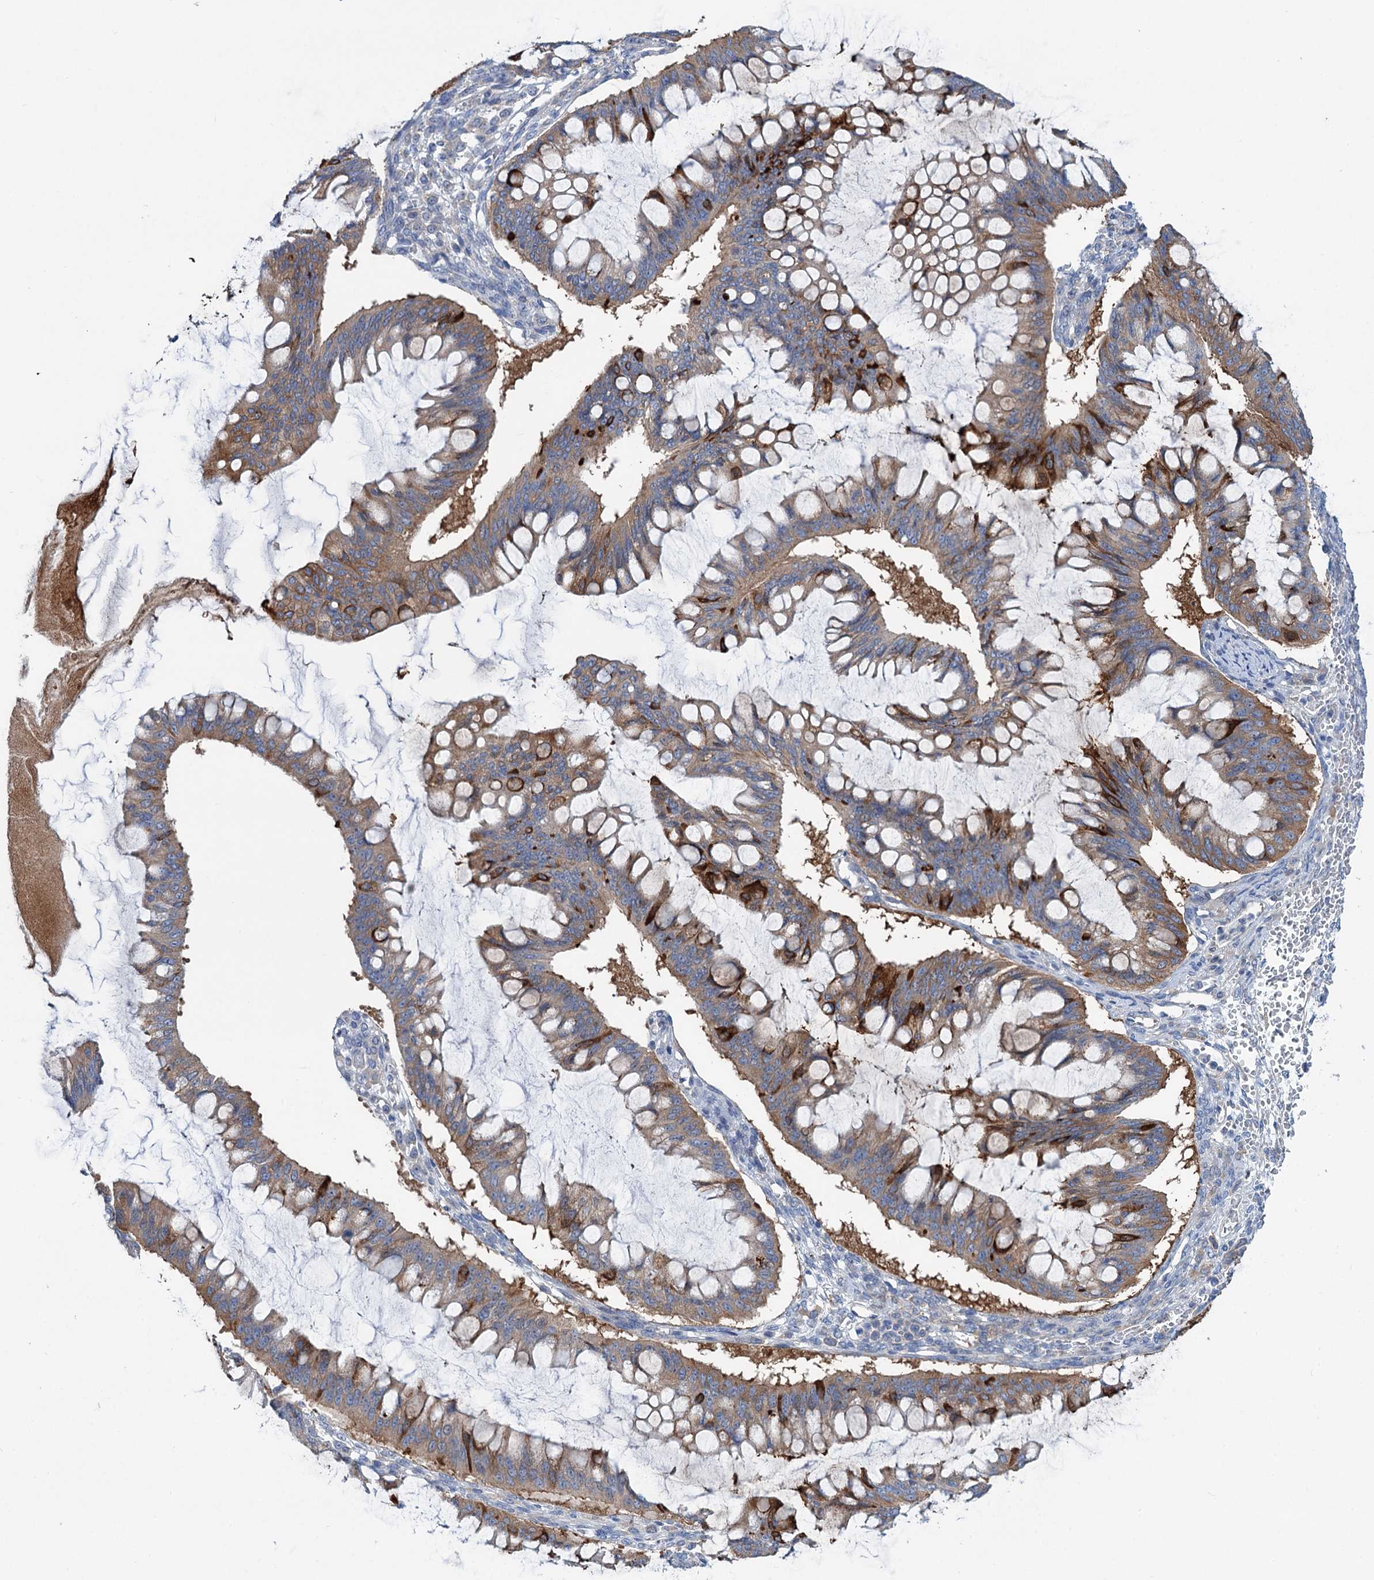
{"staining": {"intensity": "strong", "quantity": "25%-75%", "location": "cytoplasmic/membranous"}, "tissue": "ovarian cancer", "cell_type": "Tumor cells", "image_type": "cancer", "snomed": [{"axis": "morphology", "description": "Cystadenocarcinoma, mucinous, NOS"}, {"axis": "topography", "description": "Ovary"}], "caption": "Strong cytoplasmic/membranous staining for a protein is identified in about 25%-75% of tumor cells of mucinous cystadenocarcinoma (ovarian) using IHC.", "gene": "TRIM55", "patient": {"sex": "female", "age": 73}}